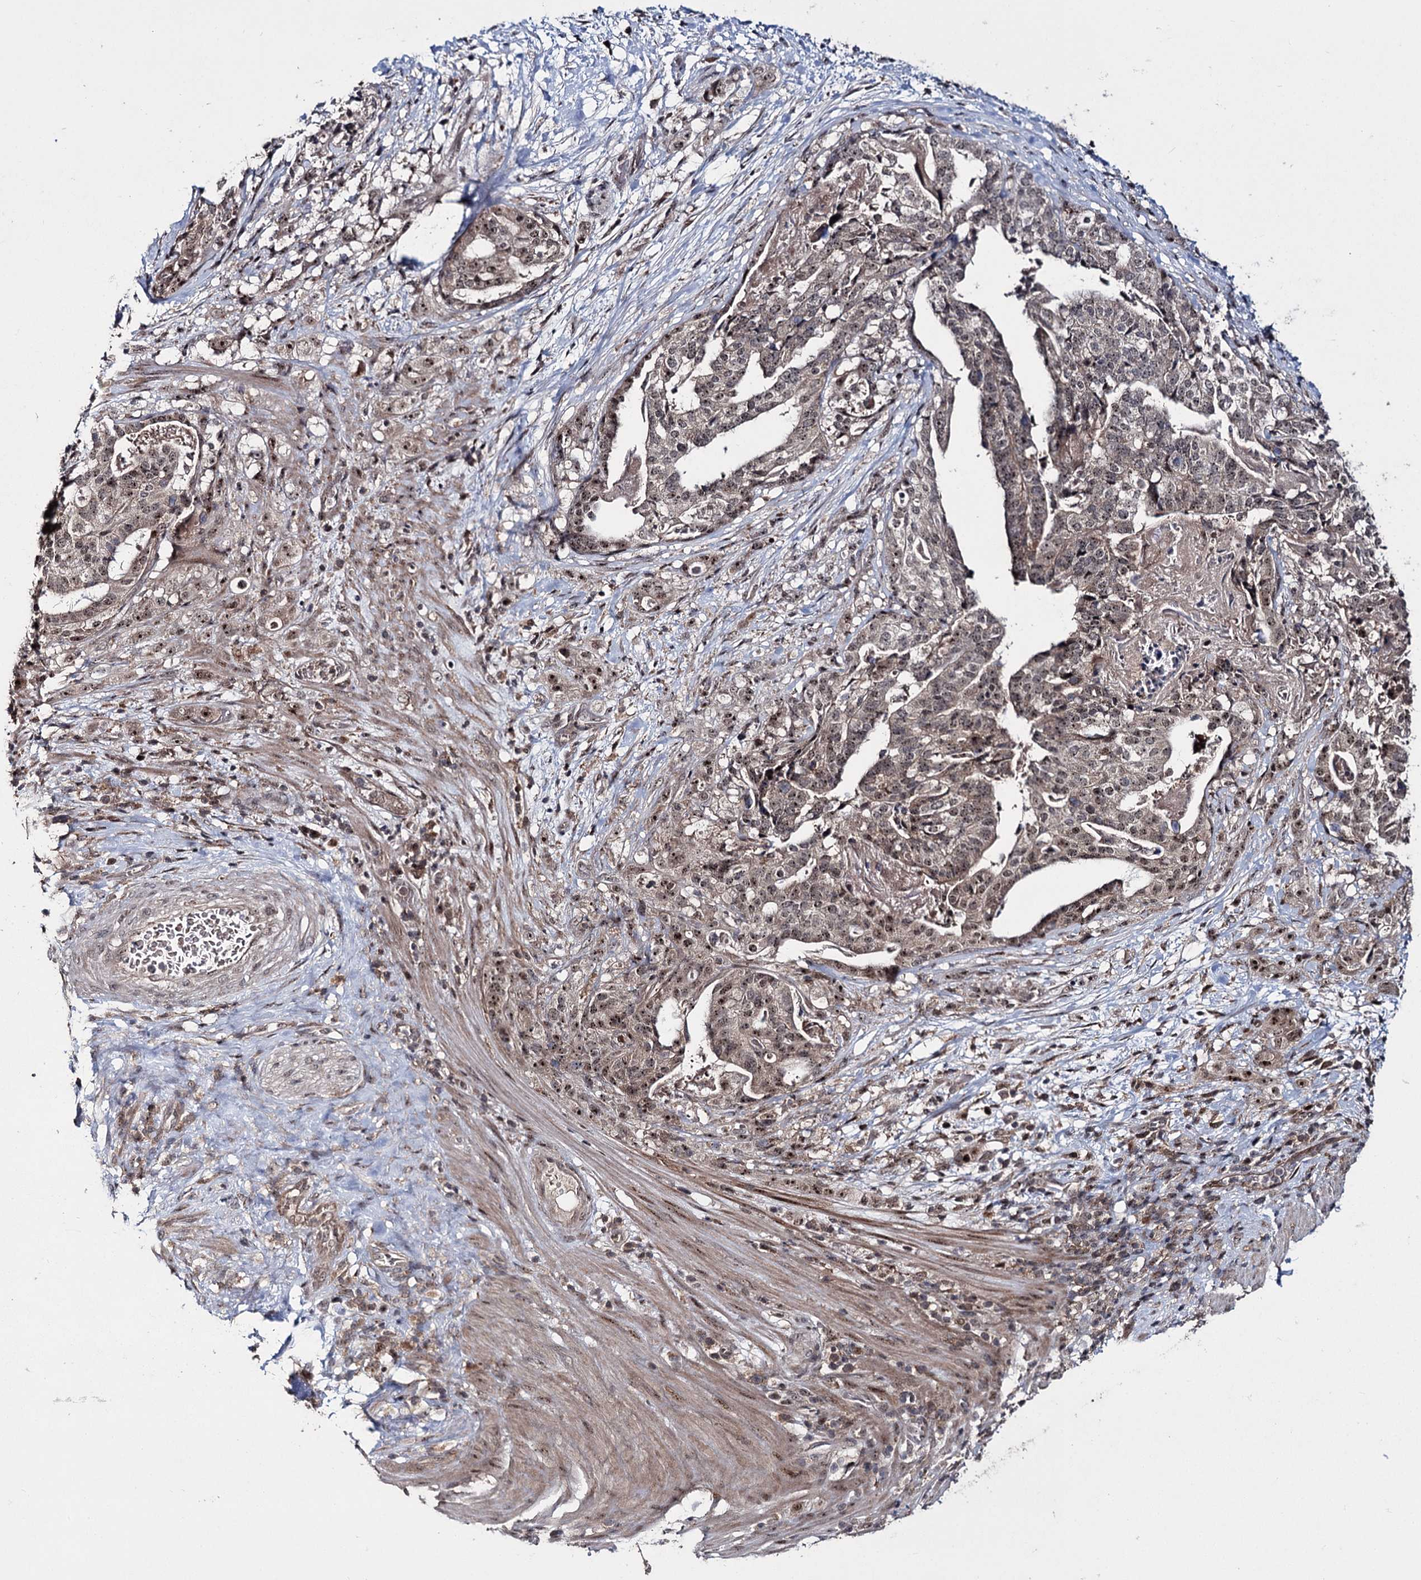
{"staining": {"intensity": "moderate", "quantity": ">75%", "location": "nuclear"}, "tissue": "stomach cancer", "cell_type": "Tumor cells", "image_type": "cancer", "snomed": [{"axis": "morphology", "description": "Adenocarcinoma, NOS"}, {"axis": "topography", "description": "Stomach"}], "caption": "Immunohistochemical staining of stomach adenocarcinoma shows medium levels of moderate nuclear protein staining in approximately >75% of tumor cells.", "gene": "MKNK2", "patient": {"sex": "male", "age": 48}}